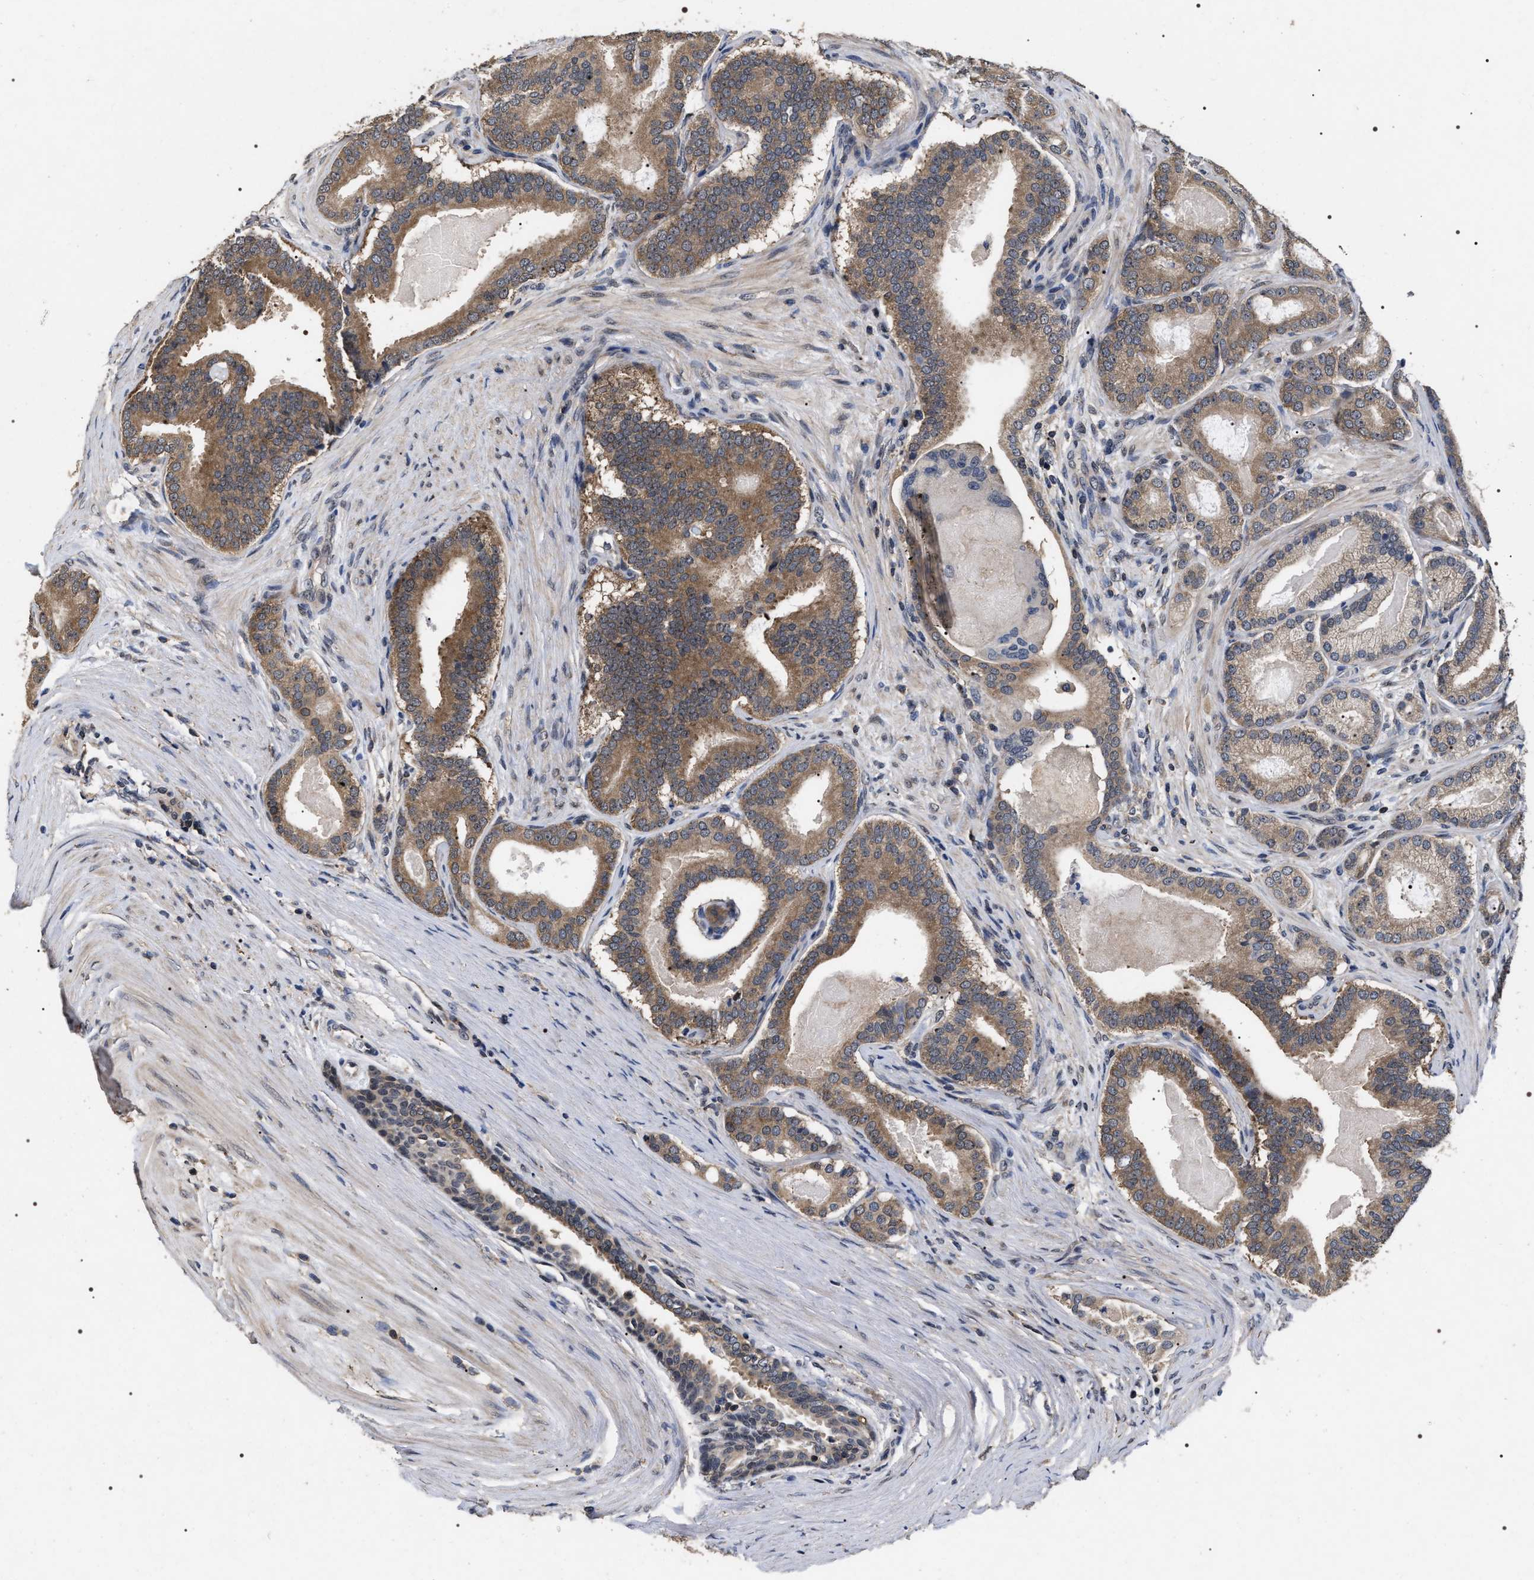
{"staining": {"intensity": "moderate", "quantity": ">75%", "location": "cytoplasmic/membranous"}, "tissue": "prostate cancer", "cell_type": "Tumor cells", "image_type": "cancer", "snomed": [{"axis": "morphology", "description": "Adenocarcinoma, High grade"}, {"axis": "topography", "description": "Prostate"}], "caption": "Moderate cytoplasmic/membranous expression for a protein is present in approximately >75% of tumor cells of prostate adenocarcinoma (high-grade) using immunohistochemistry (IHC).", "gene": "UPF3A", "patient": {"sex": "male", "age": 60}}